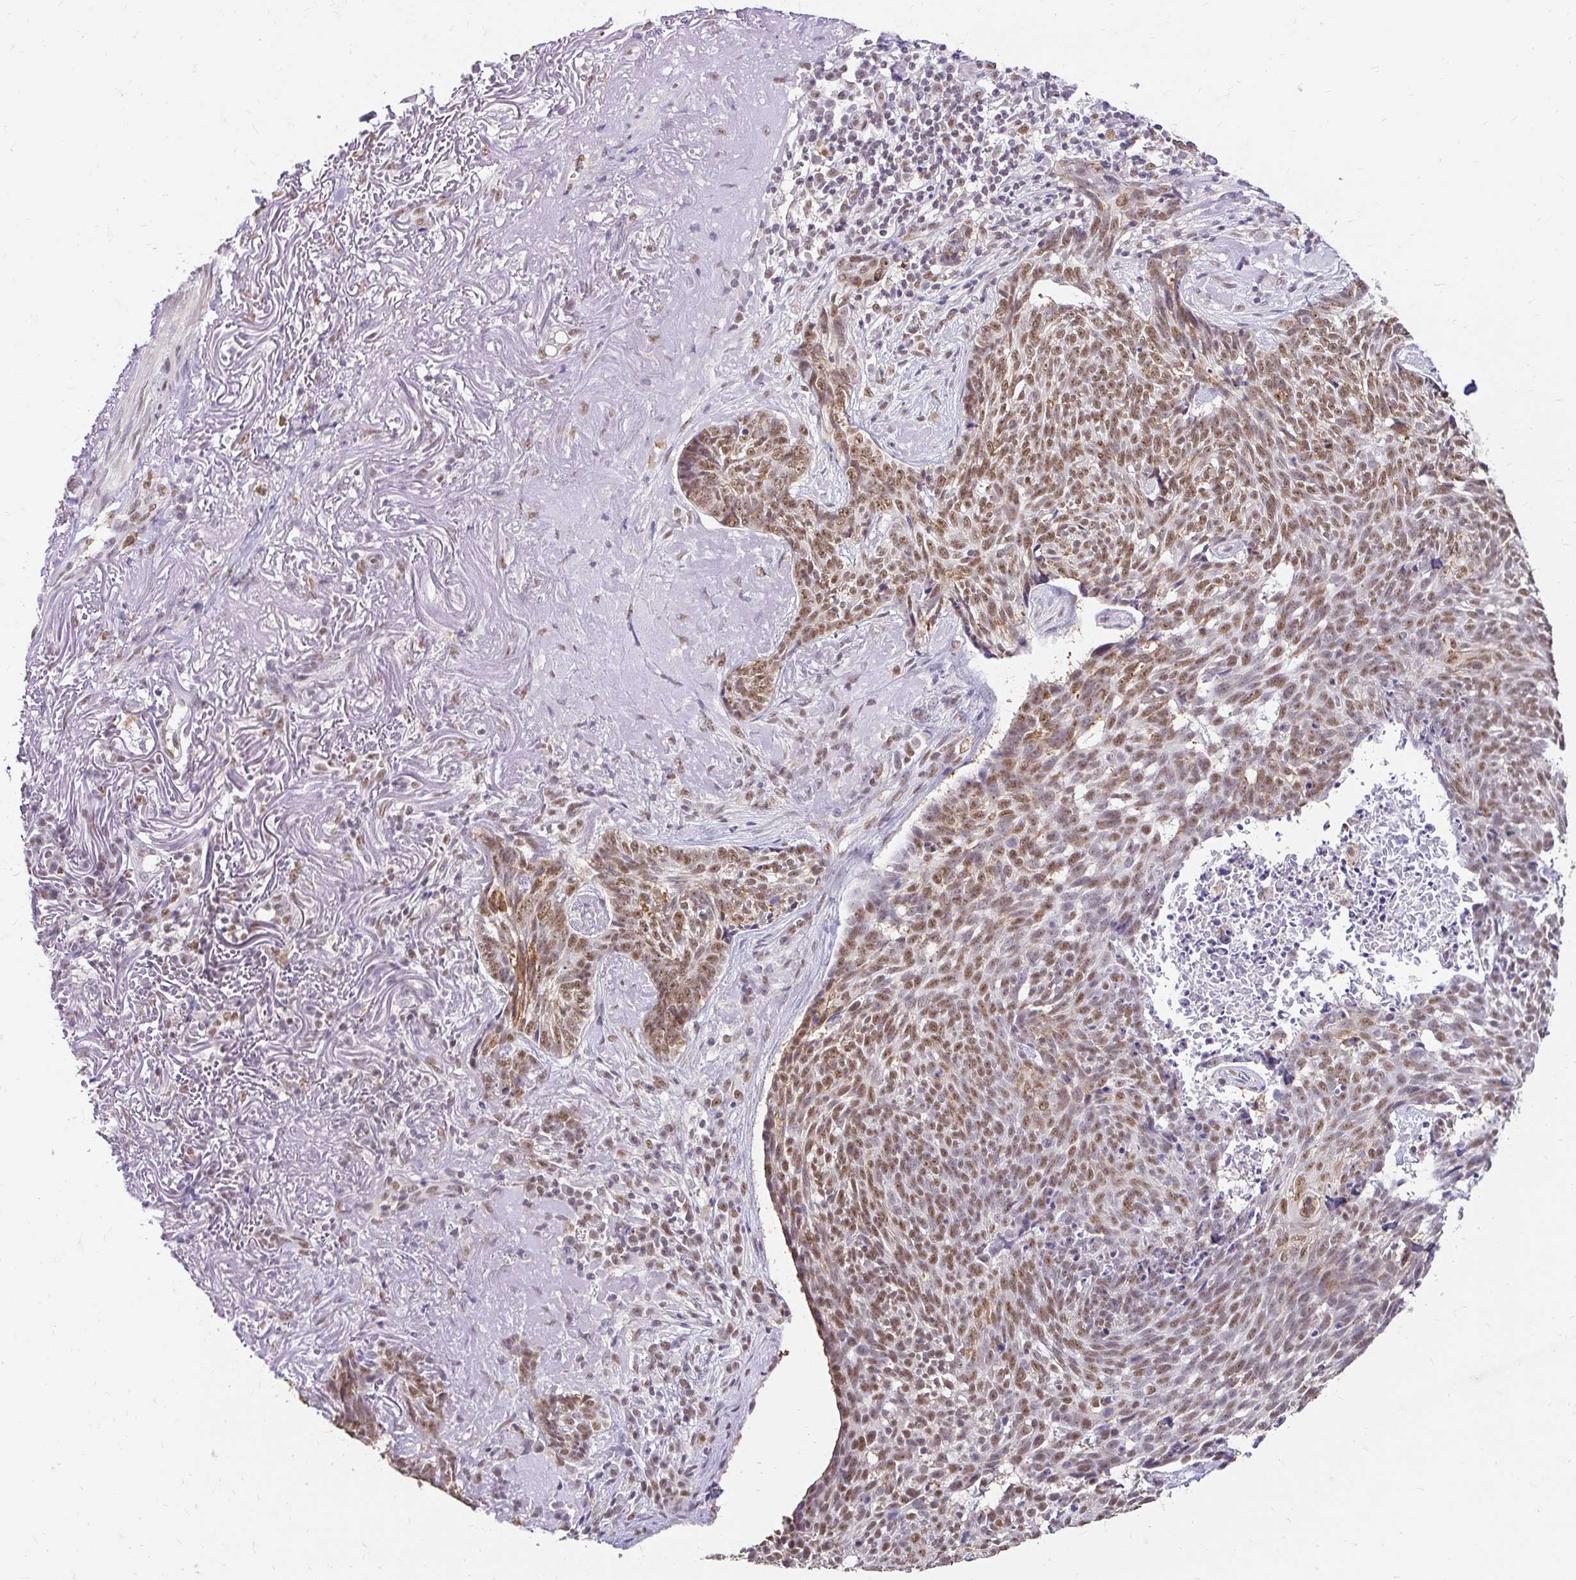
{"staining": {"intensity": "moderate", "quantity": ">75%", "location": "nuclear"}, "tissue": "skin cancer", "cell_type": "Tumor cells", "image_type": "cancer", "snomed": [{"axis": "morphology", "description": "Basal cell carcinoma"}, {"axis": "topography", "description": "Skin"}, {"axis": "topography", "description": "Skin of face"}], "caption": "Protein expression analysis of human skin cancer reveals moderate nuclear staining in approximately >75% of tumor cells.", "gene": "RIMS4", "patient": {"sex": "female", "age": 95}}